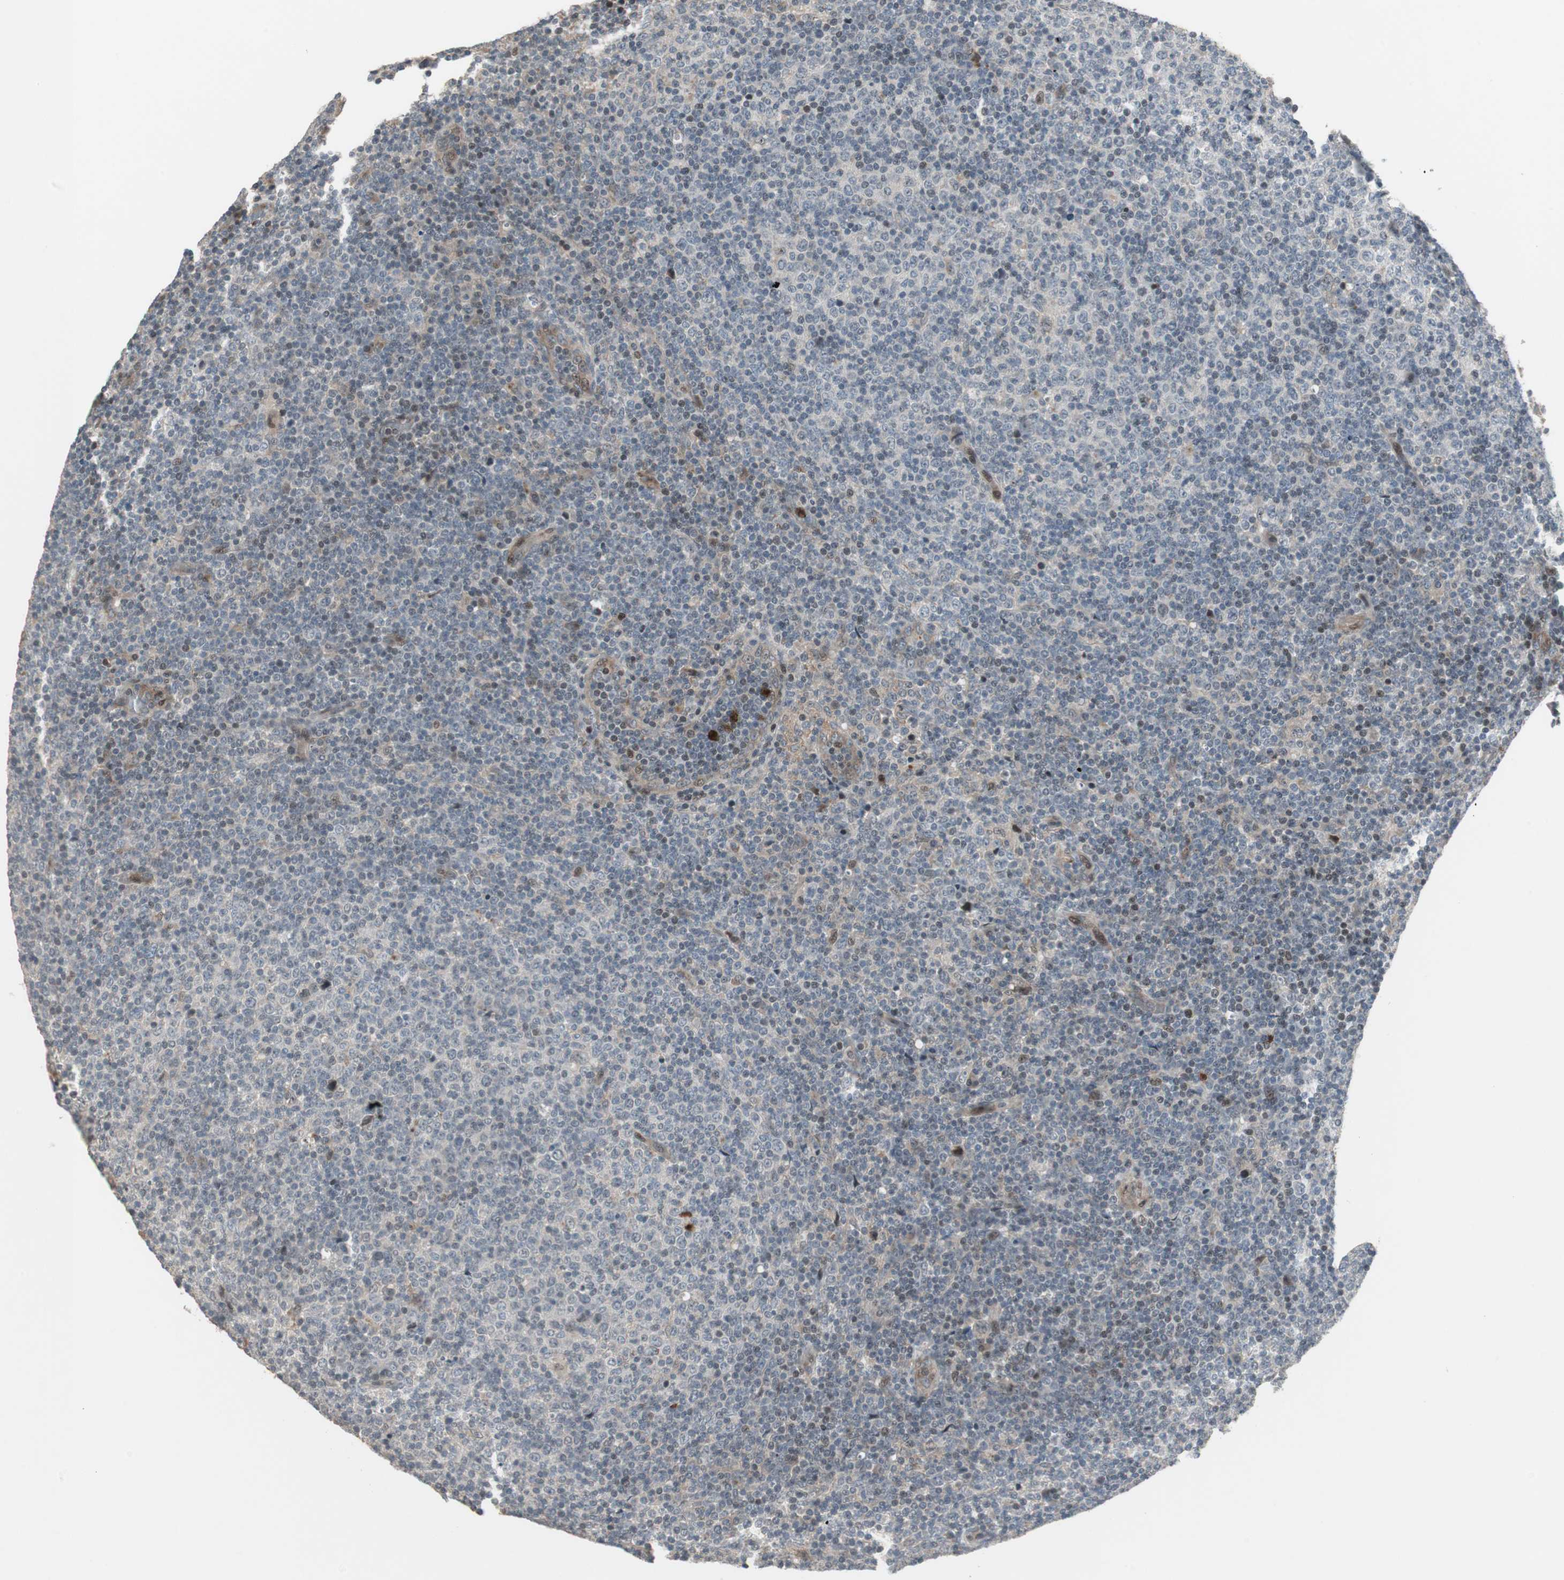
{"staining": {"intensity": "weak", "quantity": "<25%", "location": "nuclear"}, "tissue": "lymphoma", "cell_type": "Tumor cells", "image_type": "cancer", "snomed": [{"axis": "morphology", "description": "Malignant lymphoma, non-Hodgkin's type, Low grade"}, {"axis": "topography", "description": "Lymph node"}], "caption": "Immunohistochemistry image of neoplastic tissue: lymphoma stained with DAB (3,3'-diaminobenzidine) shows no significant protein staining in tumor cells. (Immunohistochemistry (ihc), brightfield microscopy, high magnification).", "gene": "SNX4", "patient": {"sex": "male", "age": 70}}